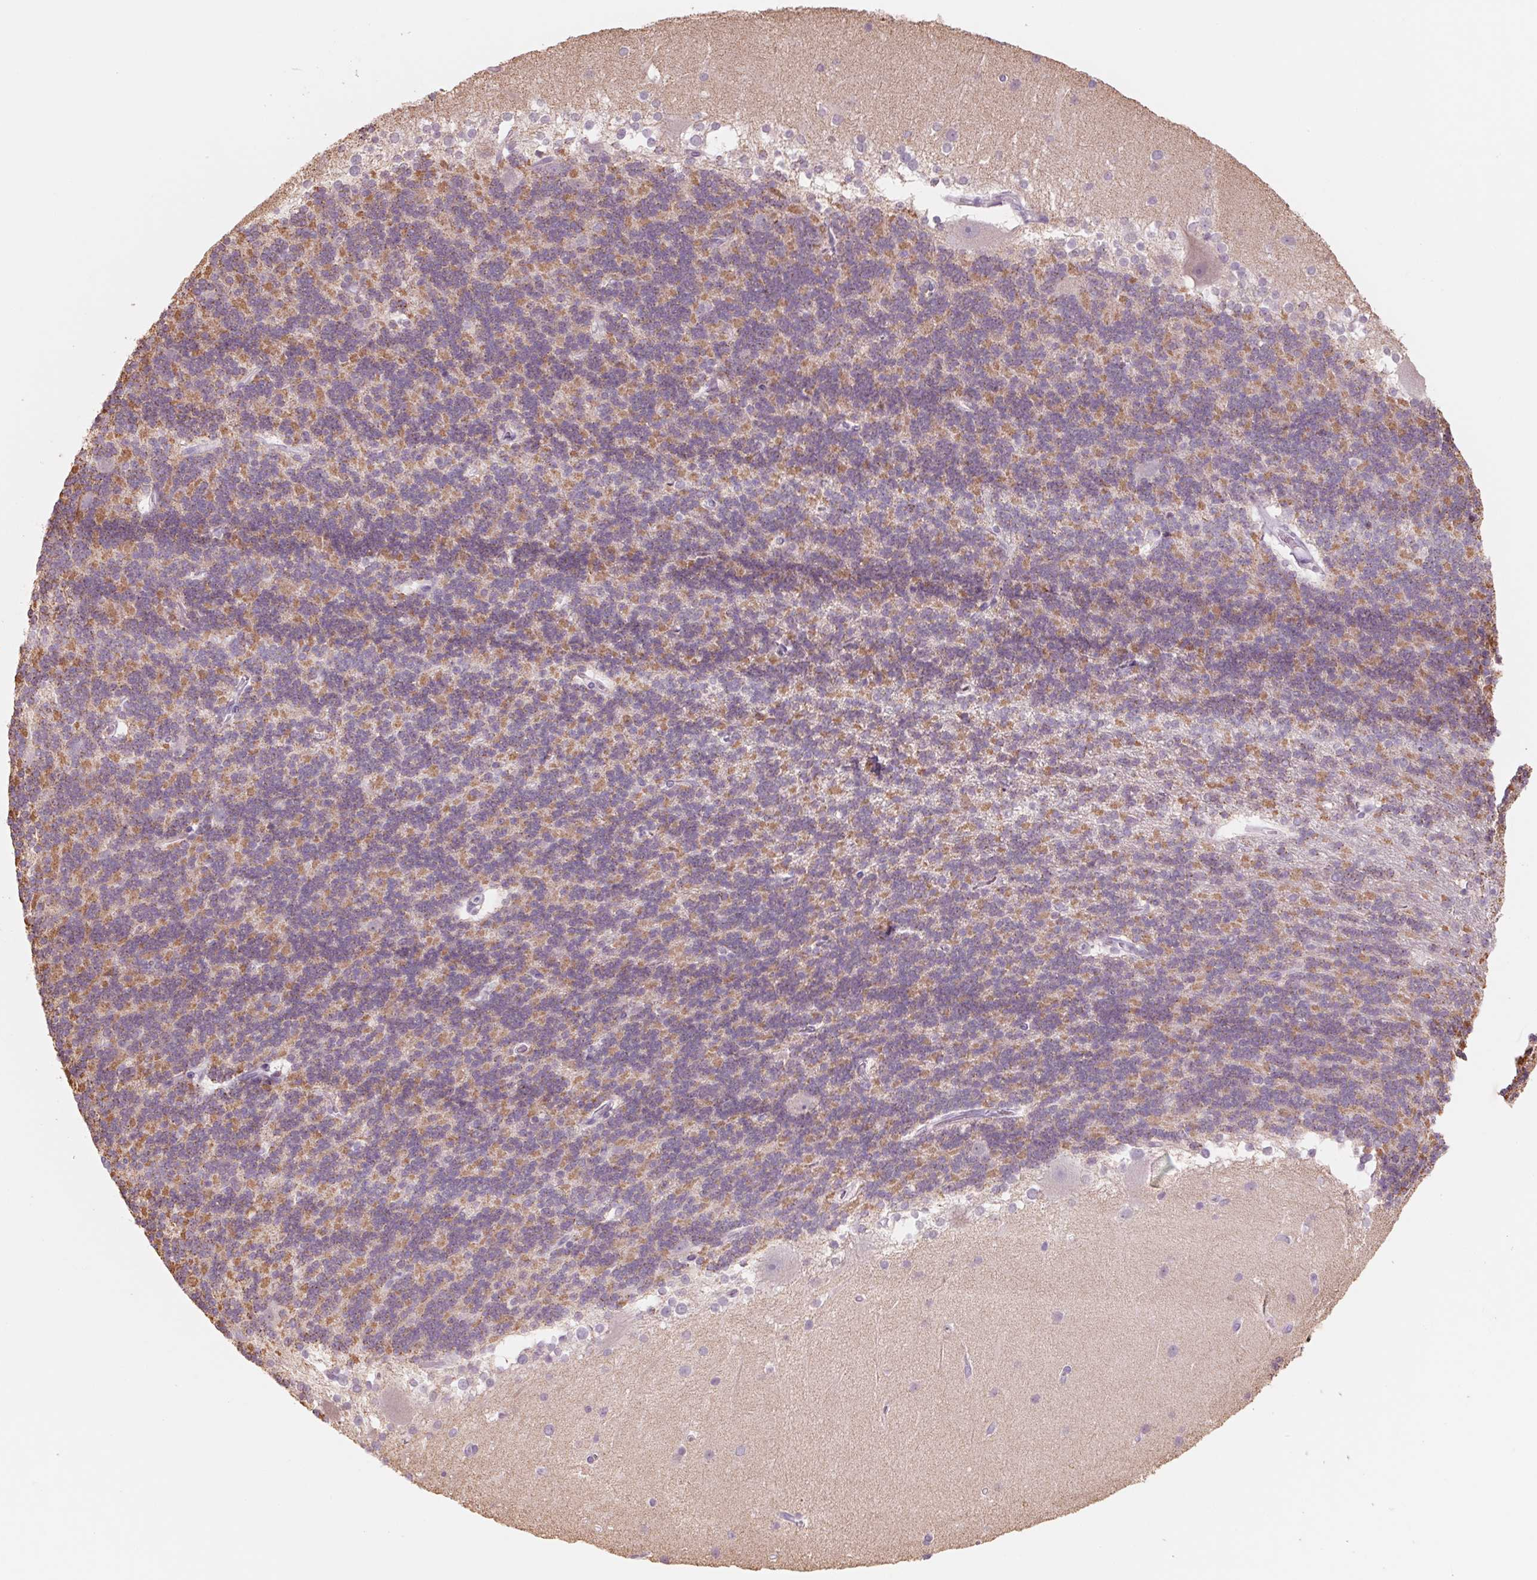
{"staining": {"intensity": "moderate", "quantity": "25%-75%", "location": "cytoplasmic/membranous"}, "tissue": "cerebellum", "cell_type": "Cells in granular layer", "image_type": "normal", "snomed": [{"axis": "morphology", "description": "Normal tissue, NOS"}, {"axis": "topography", "description": "Cerebellum"}], "caption": "The micrograph exhibits staining of normal cerebellum, revealing moderate cytoplasmic/membranous protein positivity (brown color) within cells in granular layer.", "gene": "POU1F1", "patient": {"sex": "female", "age": 19}}